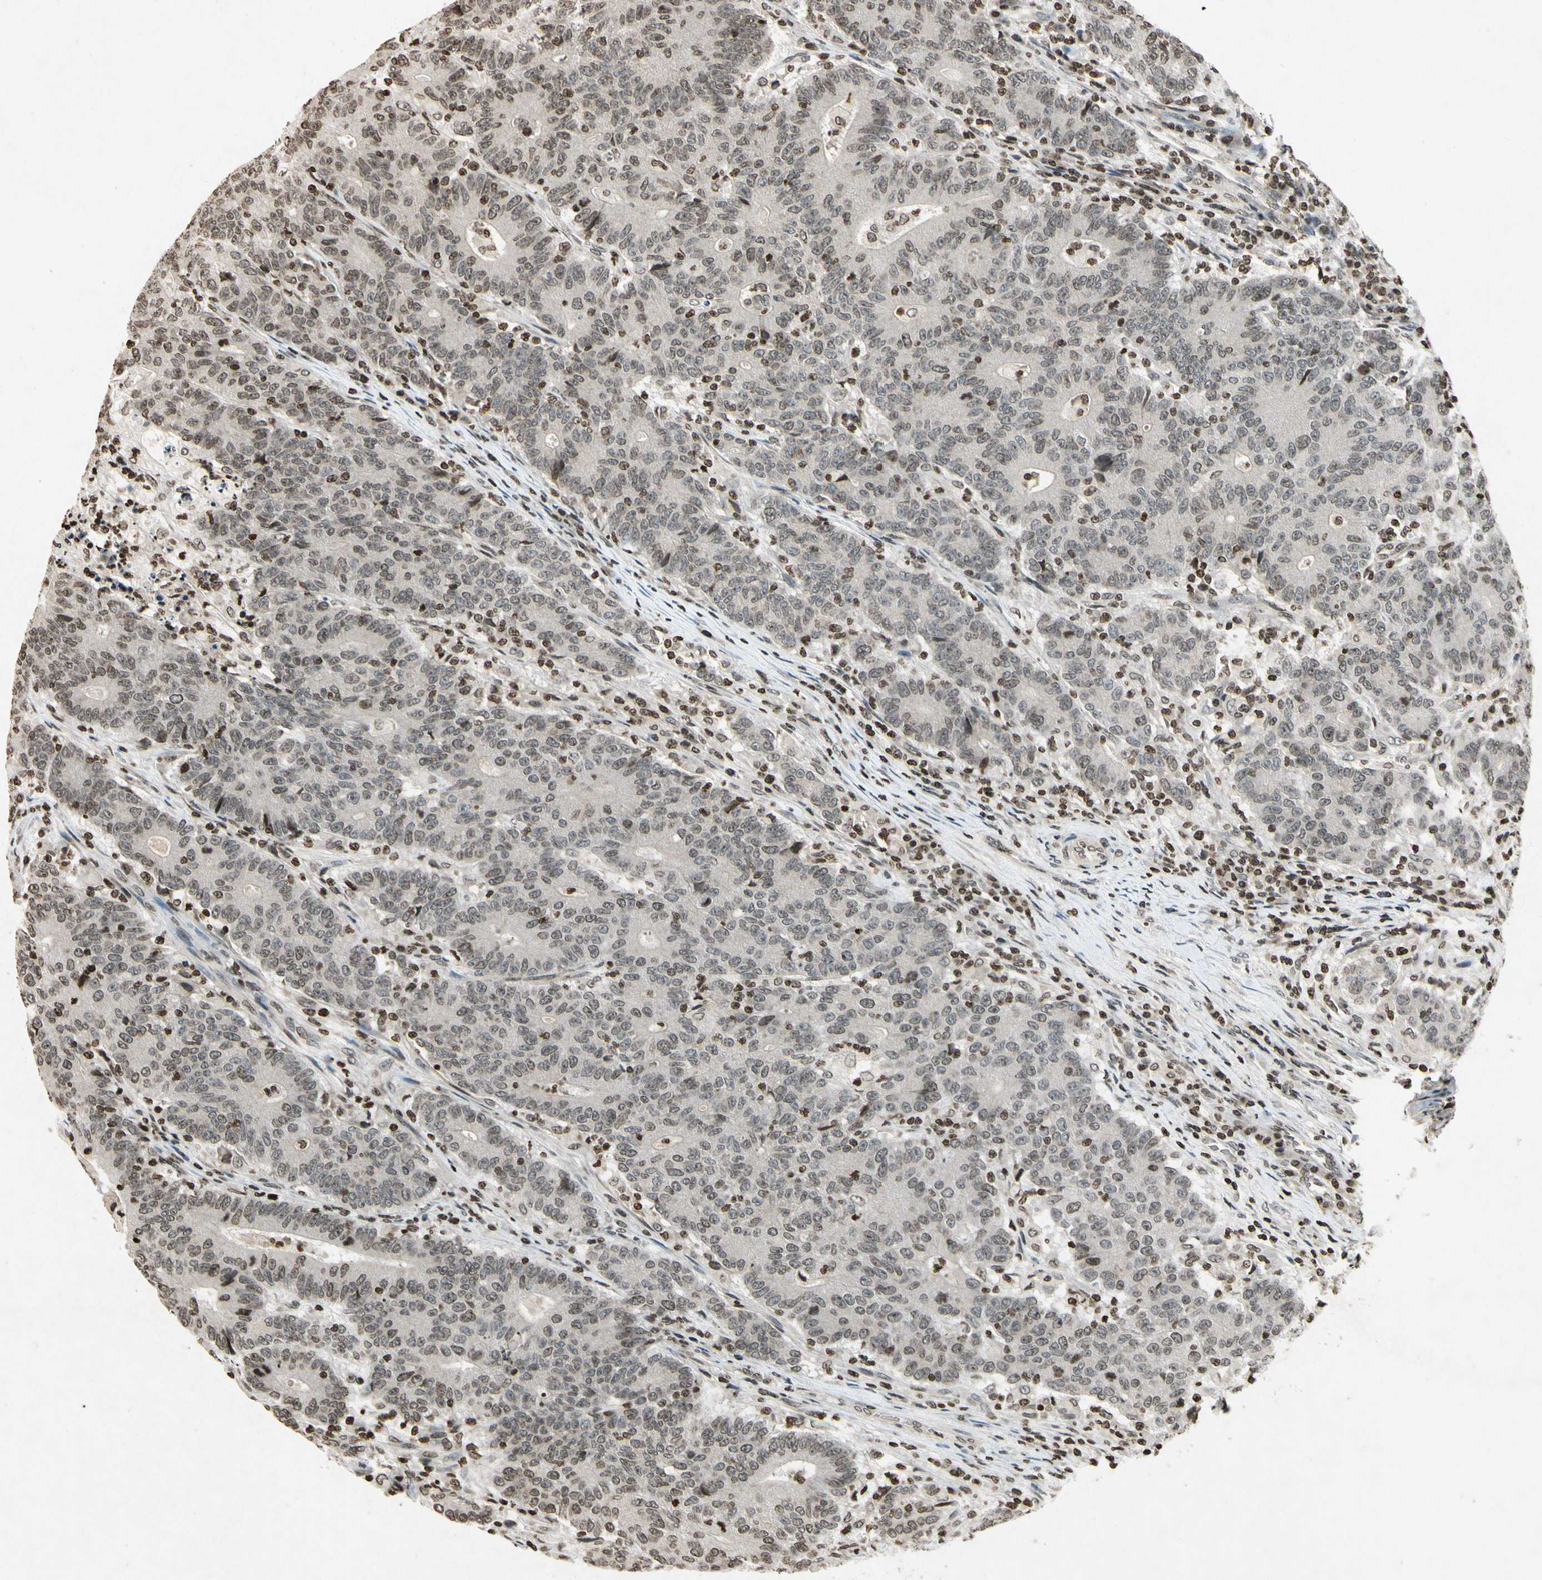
{"staining": {"intensity": "negative", "quantity": "none", "location": "none"}, "tissue": "colorectal cancer", "cell_type": "Tumor cells", "image_type": "cancer", "snomed": [{"axis": "morphology", "description": "Normal tissue, NOS"}, {"axis": "morphology", "description": "Adenocarcinoma, NOS"}, {"axis": "topography", "description": "Colon"}], "caption": "A photomicrograph of human colorectal cancer is negative for staining in tumor cells.", "gene": "HOXB3", "patient": {"sex": "female", "age": 75}}